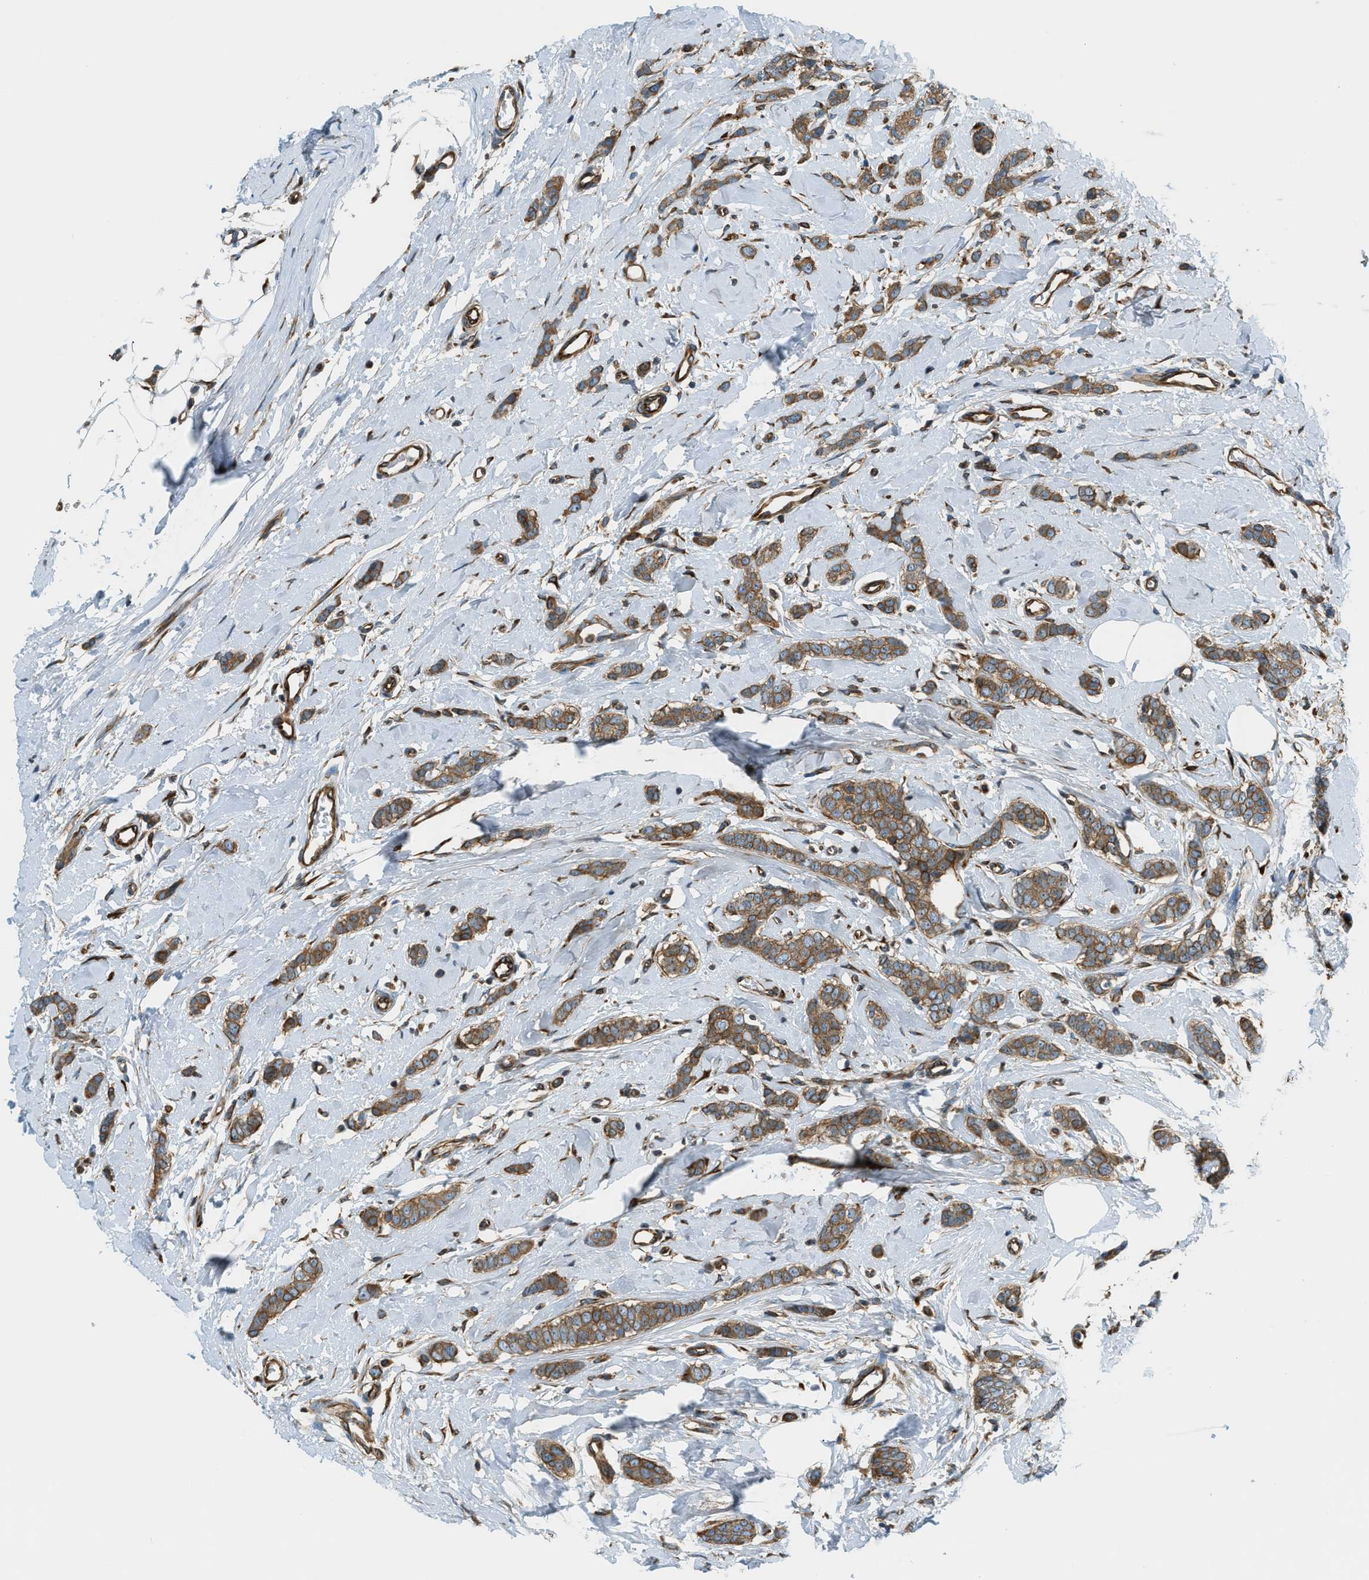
{"staining": {"intensity": "moderate", "quantity": ">75%", "location": "cytoplasmic/membranous"}, "tissue": "breast cancer", "cell_type": "Tumor cells", "image_type": "cancer", "snomed": [{"axis": "morphology", "description": "Lobular carcinoma"}, {"axis": "topography", "description": "Skin"}, {"axis": "topography", "description": "Breast"}], "caption": "A medium amount of moderate cytoplasmic/membranous staining is appreciated in about >75% of tumor cells in breast cancer tissue.", "gene": "DMAC1", "patient": {"sex": "female", "age": 46}}